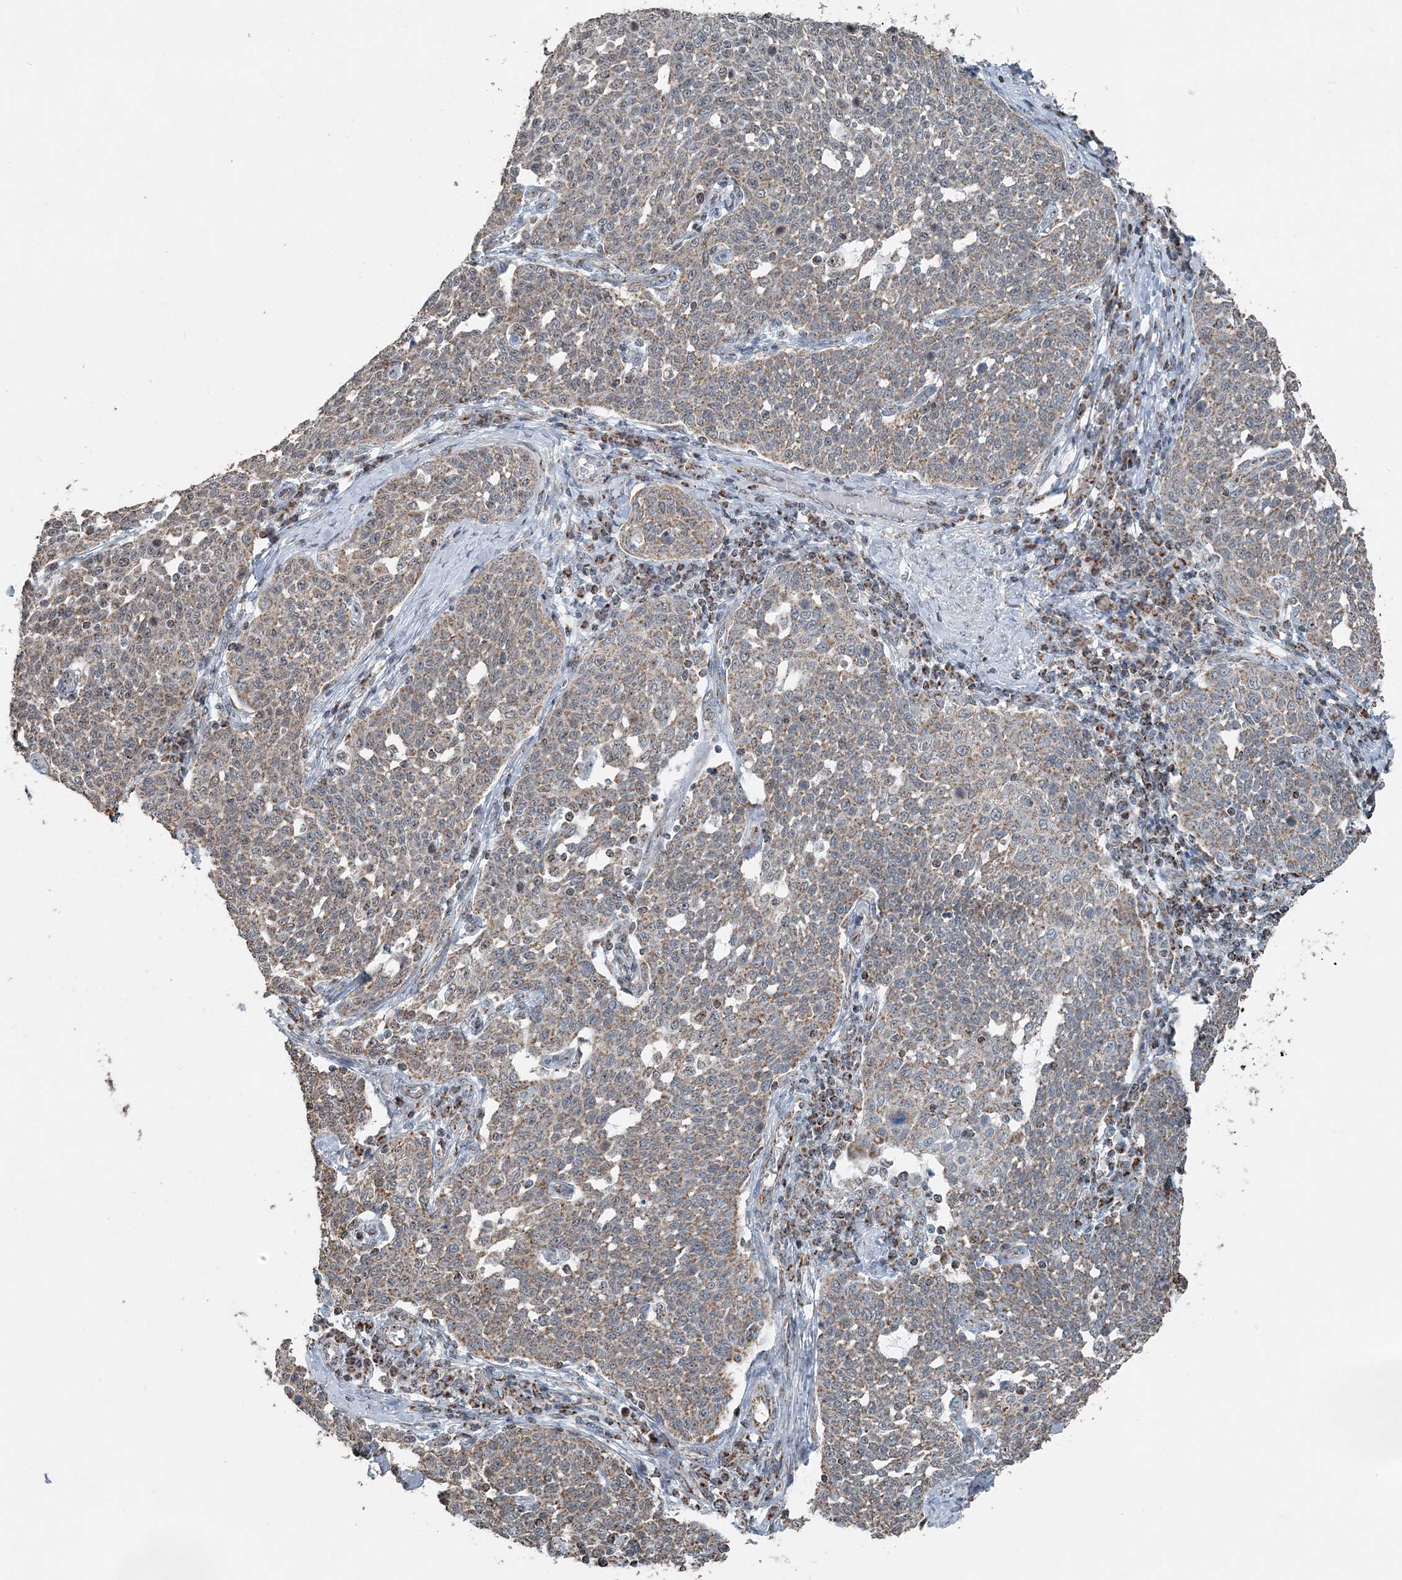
{"staining": {"intensity": "weak", "quantity": ">75%", "location": "cytoplasmic/membranous"}, "tissue": "cervical cancer", "cell_type": "Tumor cells", "image_type": "cancer", "snomed": [{"axis": "morphology", "description": "Squamous cell carcinoma, NOS"}, {"axis": "topography", "description": "Cervix"}], "caption": "Cervical cancer (squamous cell carcinoma) stained for a protein (brown) displays weak cytoplasmic/membranous positive positivity in about >75% of tumor cells.", "gene": "SUCLG1", "patient": {"sex": "female", "age": 34}}